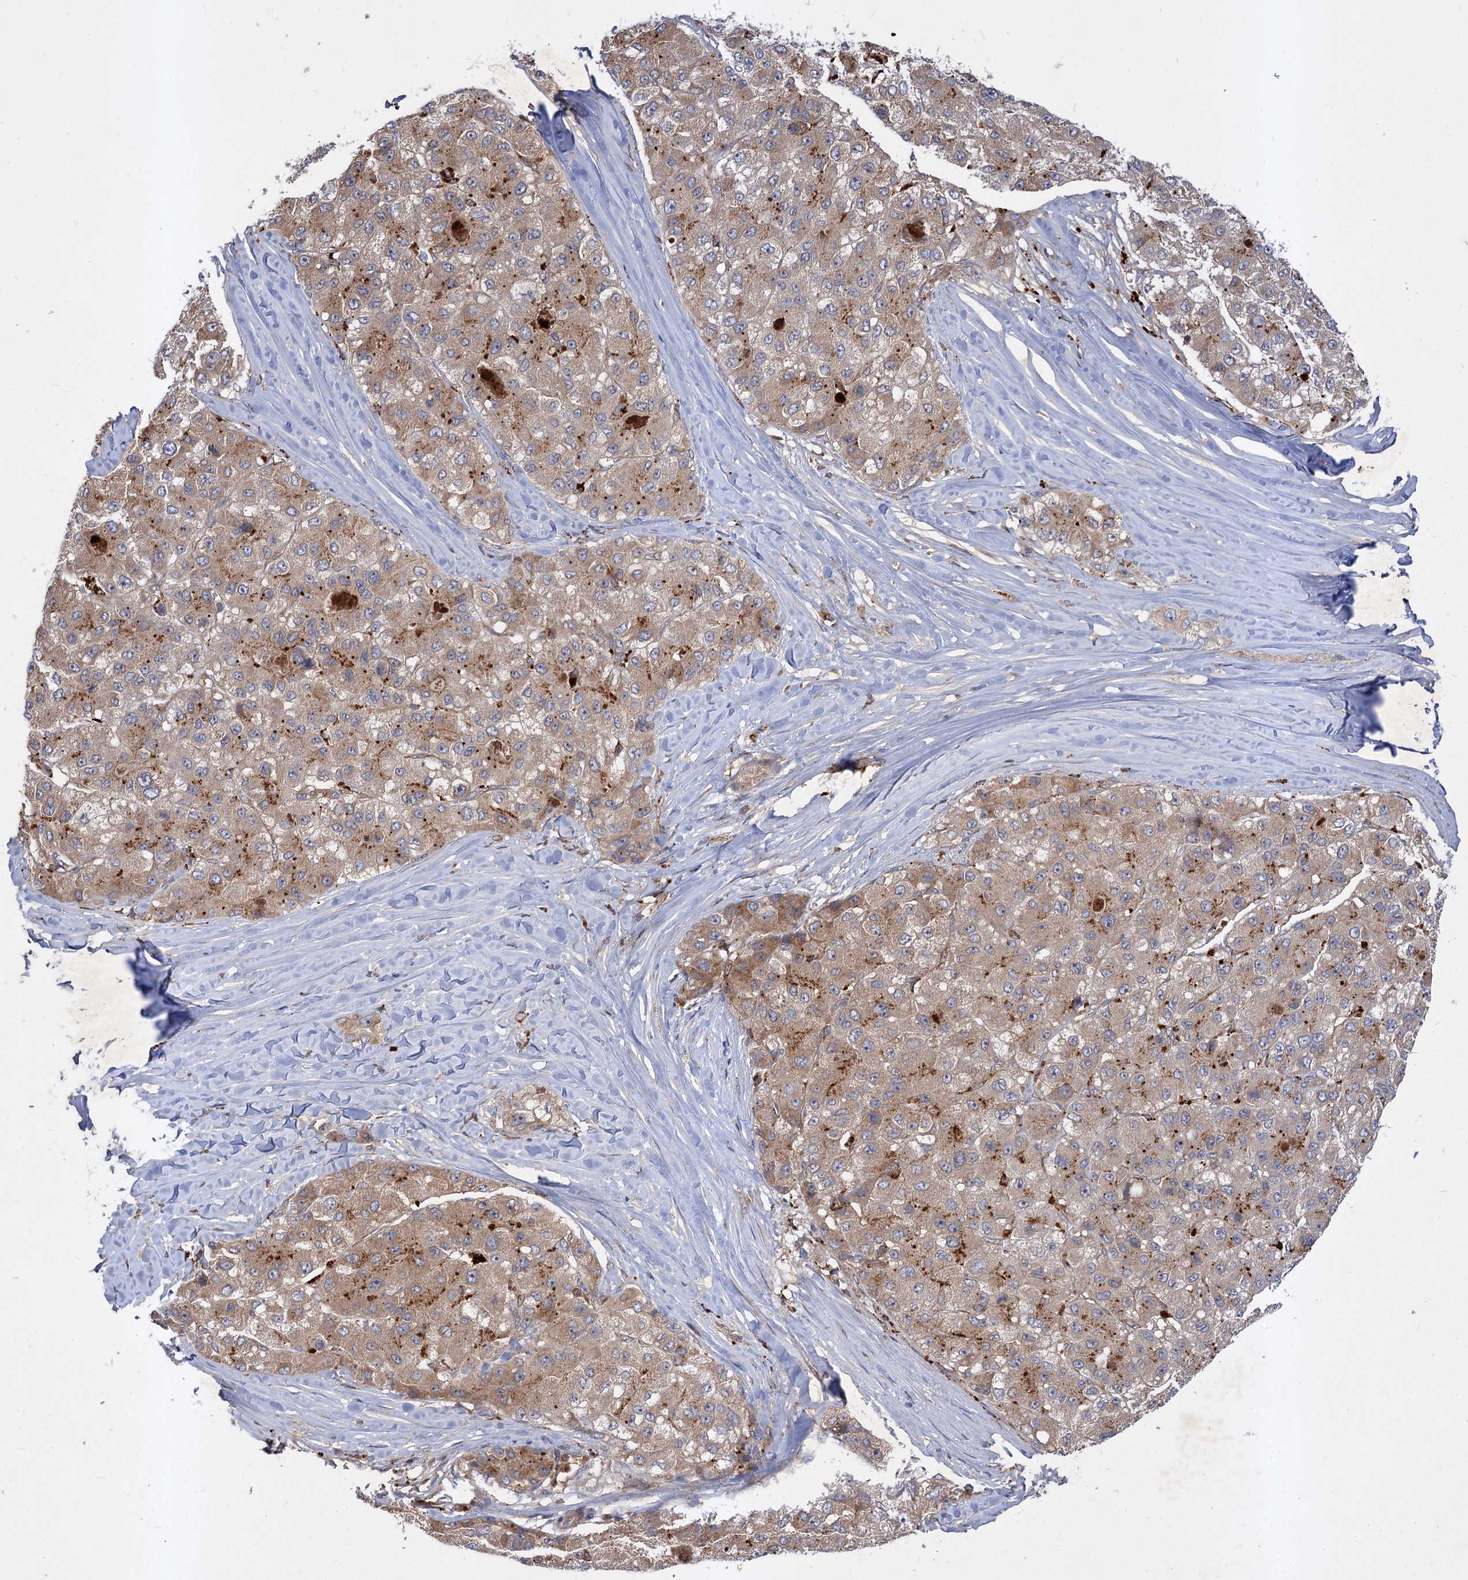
{"staining": {"intensity": "weak", "quantity": ">75%", "location": "cytoplasmic/membranous"}, "tissue": "liver cancer", "cell_type": "Tumor cells", "image_type": "cancer", "snomed": [{"axis": "morphology", "description": "Carcinoma, Hepatocellular, NOS"}, {"axis": "topography", "description": "Liver"}], "caption": "Immunohistochemistry staining of liver cancer, which displays low levels of weak cytoplasmic/membranous positivity in about >75% of tumor cells indicating weak cytoplasmic/membranous protein expression. The staining was performed using DAB (brown) for protein detection and nuclei were counterstained in hematoxylin (blue).", "gene": "PATL1", "patient": {"sex": "male", "age": 80}}